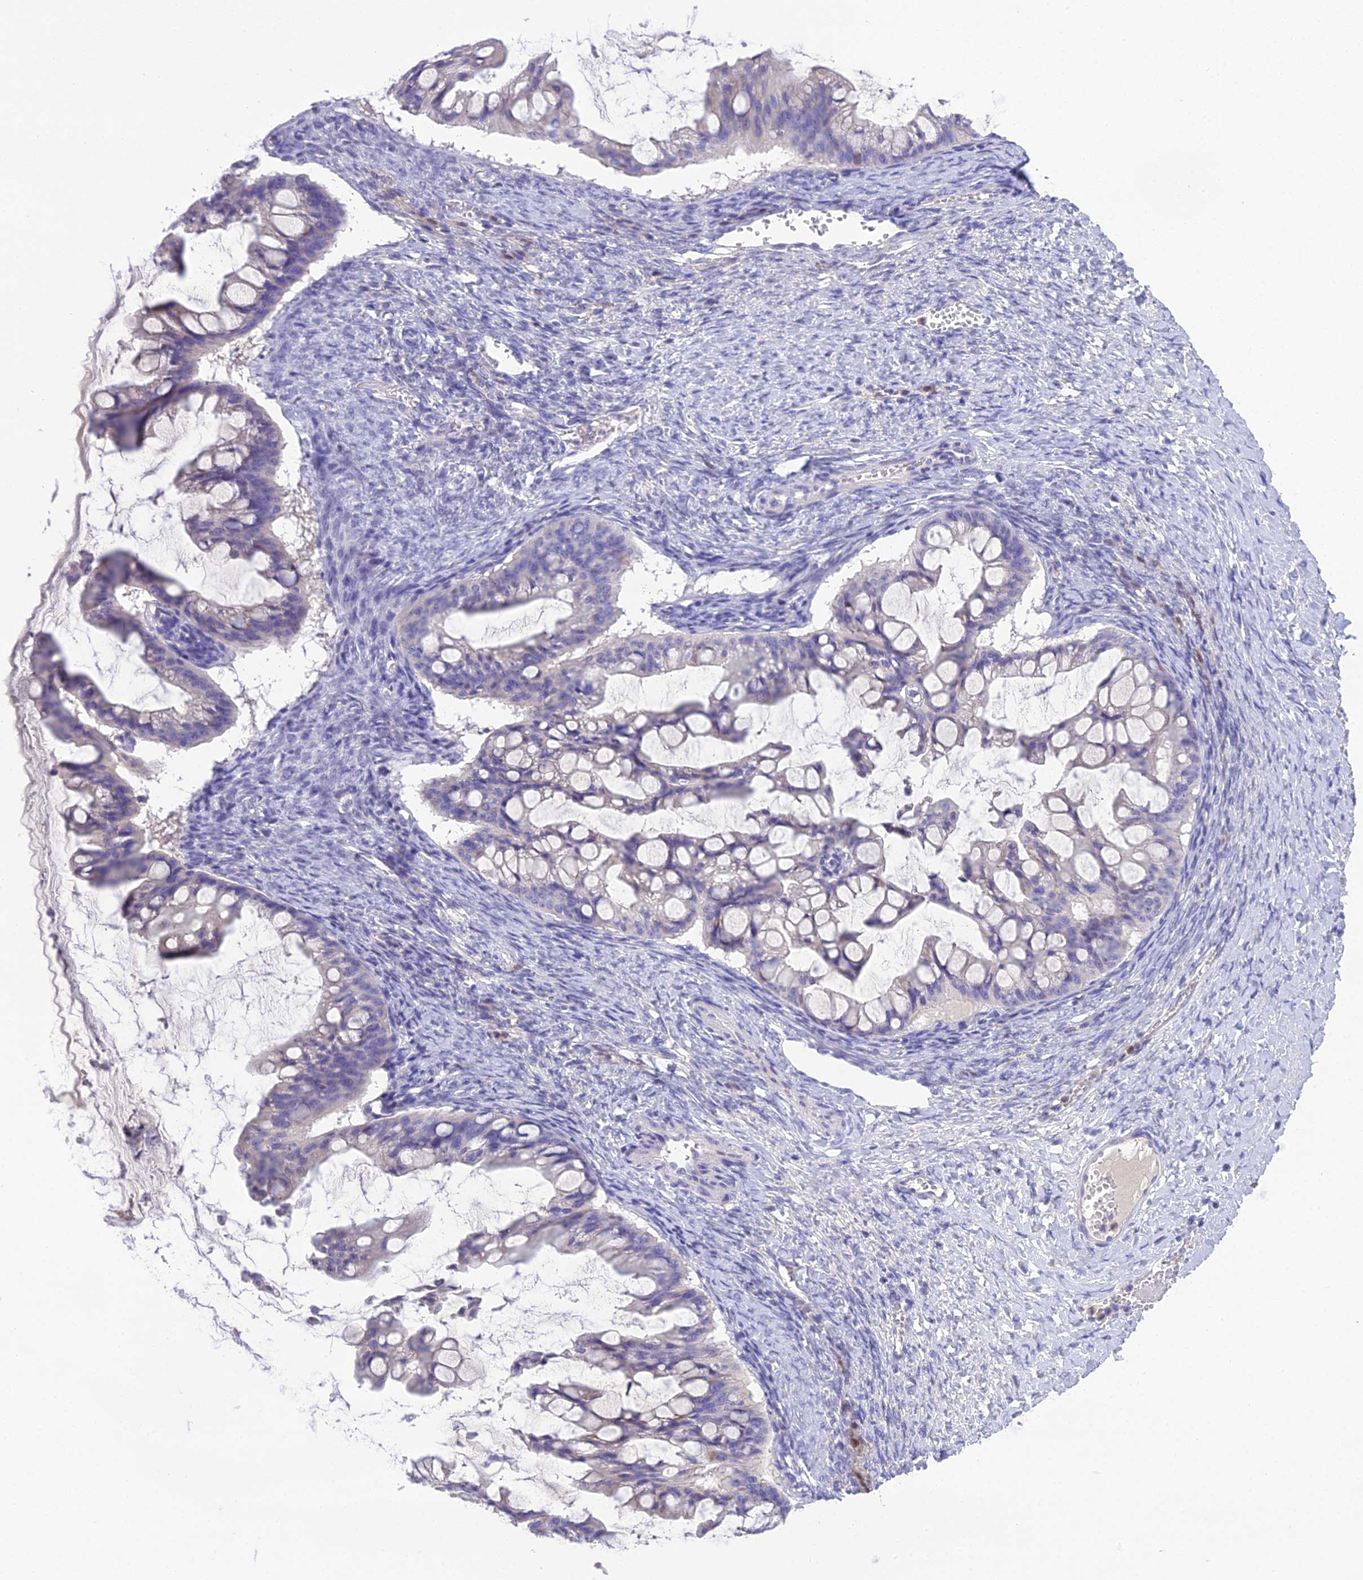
{"staining": {"intensity": "negative", "quantity": "none", "location": "none"}, "tissue": "ovarian cancer", "cell_type": "Tumor cells", "image_type": "cancer", "snomed": [{"axis": "morphology", "description": "Cystadenocarcinoma, mucinous, NOS"}, {"axis": "topography", "description": "Ovary"}], "caption": "IHC micrograph of neoplastic tissue: human ovarian cancer stained with DAB demonstrates no significant protein positivity in tumor cells.", "gene": "KIAA0408", "patient": {"sex": "female", "age": 73}}